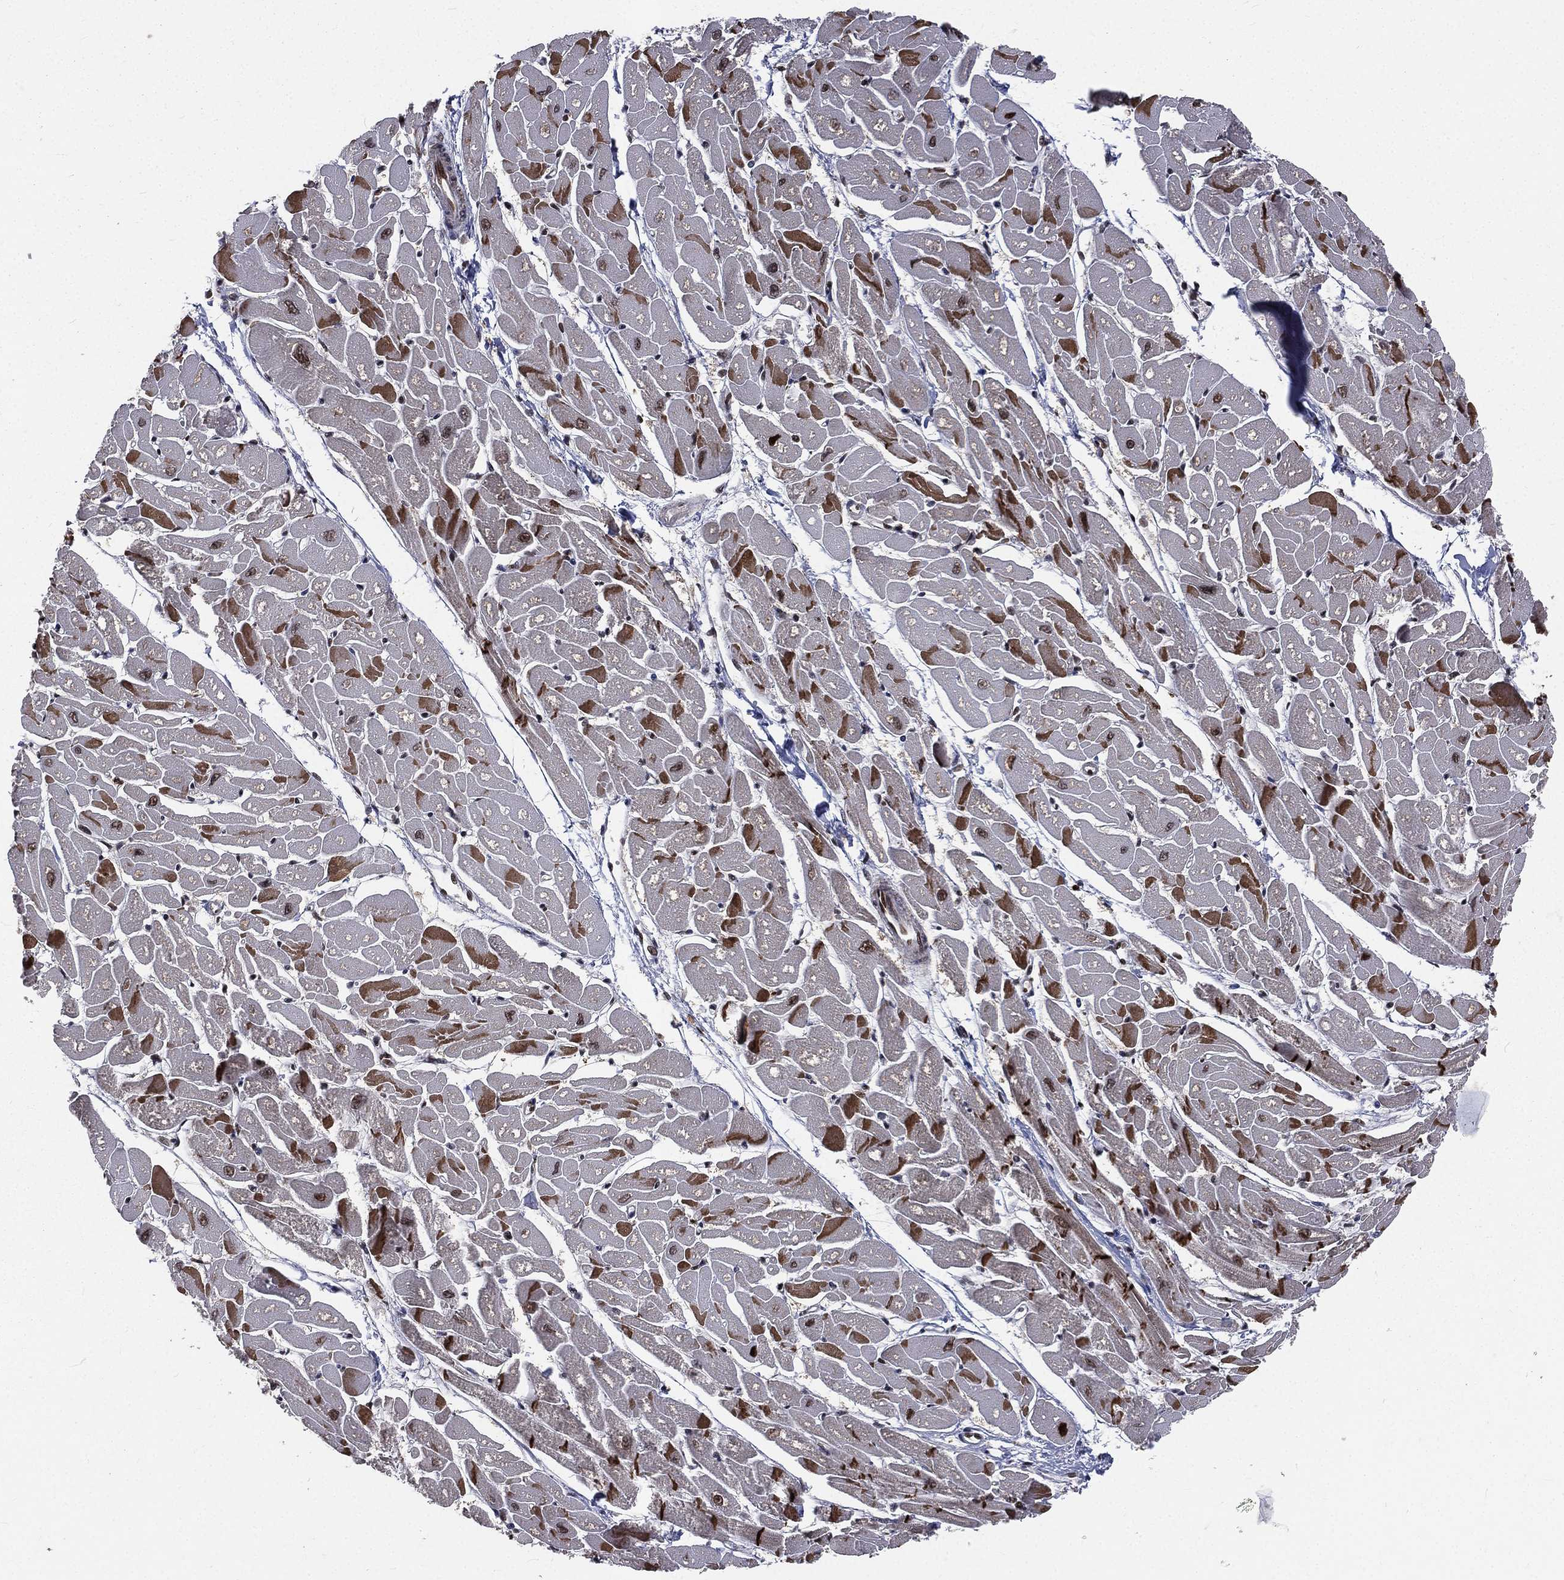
{"staining": {"intensity": "strong", "quantity": ">75%", "location": "cytoplasmic/membranous,nuclear"}, "tissue": "heart muscle", "cell_type": "Cardiomyocytes", "image_type": "normal", "snomed": [{"axis": "morphology", "description": "Normal tissue, NOS"}, {"axis": "topography", "description": "Heart"}], "caption": "A high-resolution histopathology image shows IHC staining of benign heart muscle, which displays strong cytoplasmic/membranous,nuclear positivity in about >75% of cardiomyocytes. The protein of interest is stained brown, and the nuclei are stained in blue (DAB IHC with brightfield microscopy, high magnification).", "gene": "POLB", "patient": {"sex": "male", "age": 57}}